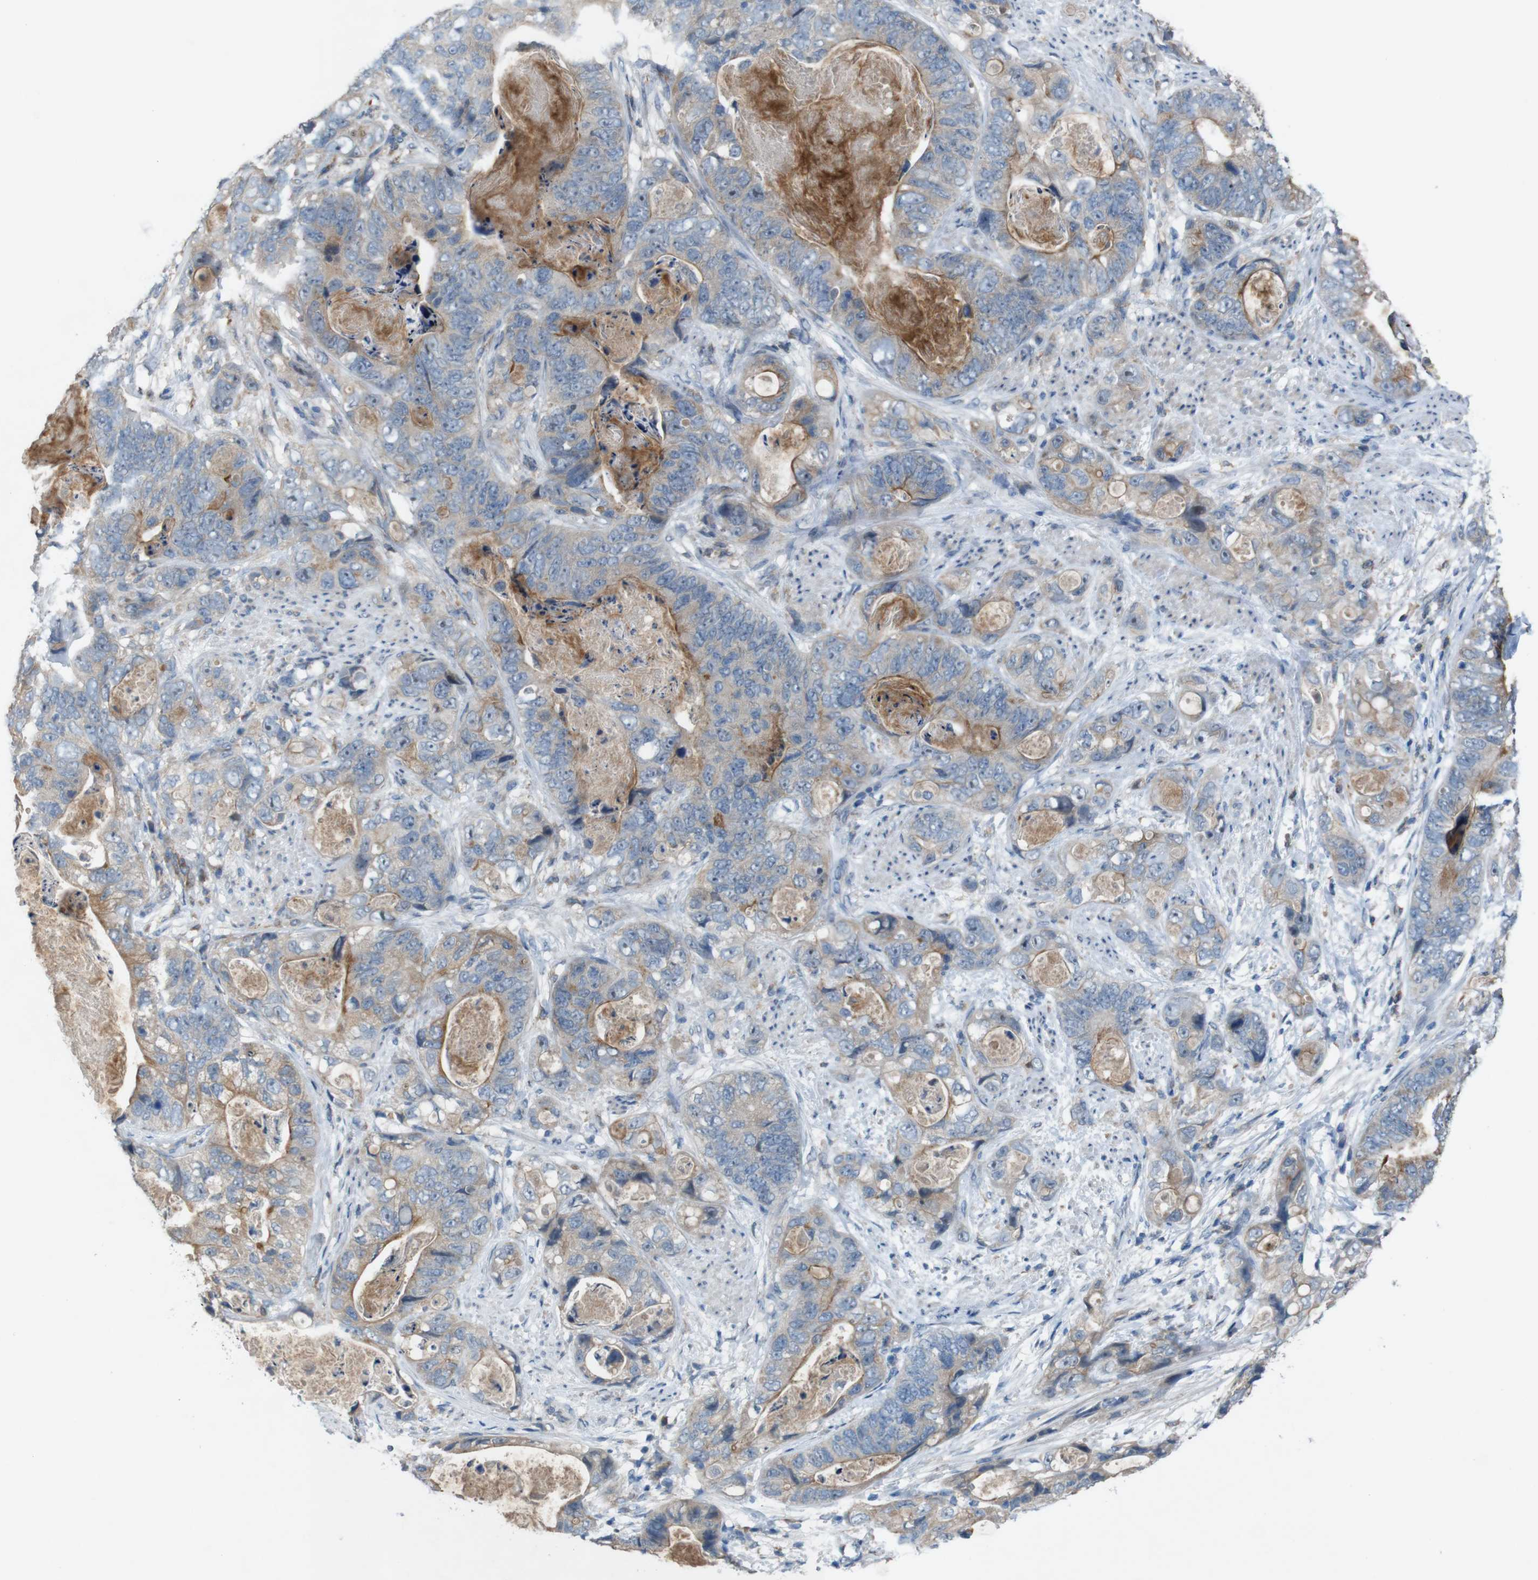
{"staining": {"intensity": "weak", "quantity": ">75%", "location": "cytoplasmic/membranous"}, "tissue": "stomach cancer", "cell_type": "Tumor cells", "image_type": "cancer", "snomed": [{"axis": "morphology", "description": "Adenocarcinoma, NOS"}, {"axis": "topography", "description": "Stomach"}], "caption": "Immunohistochemistry histopathology image of stomach adenocarcinoma stained for a protein (brown), which shows low levels of weak cytoplasmic/membranous expression in approximately >75% of tumor cells.", "gene": "MOGAT3", "patient": {"sex": "female", "age": 89}}